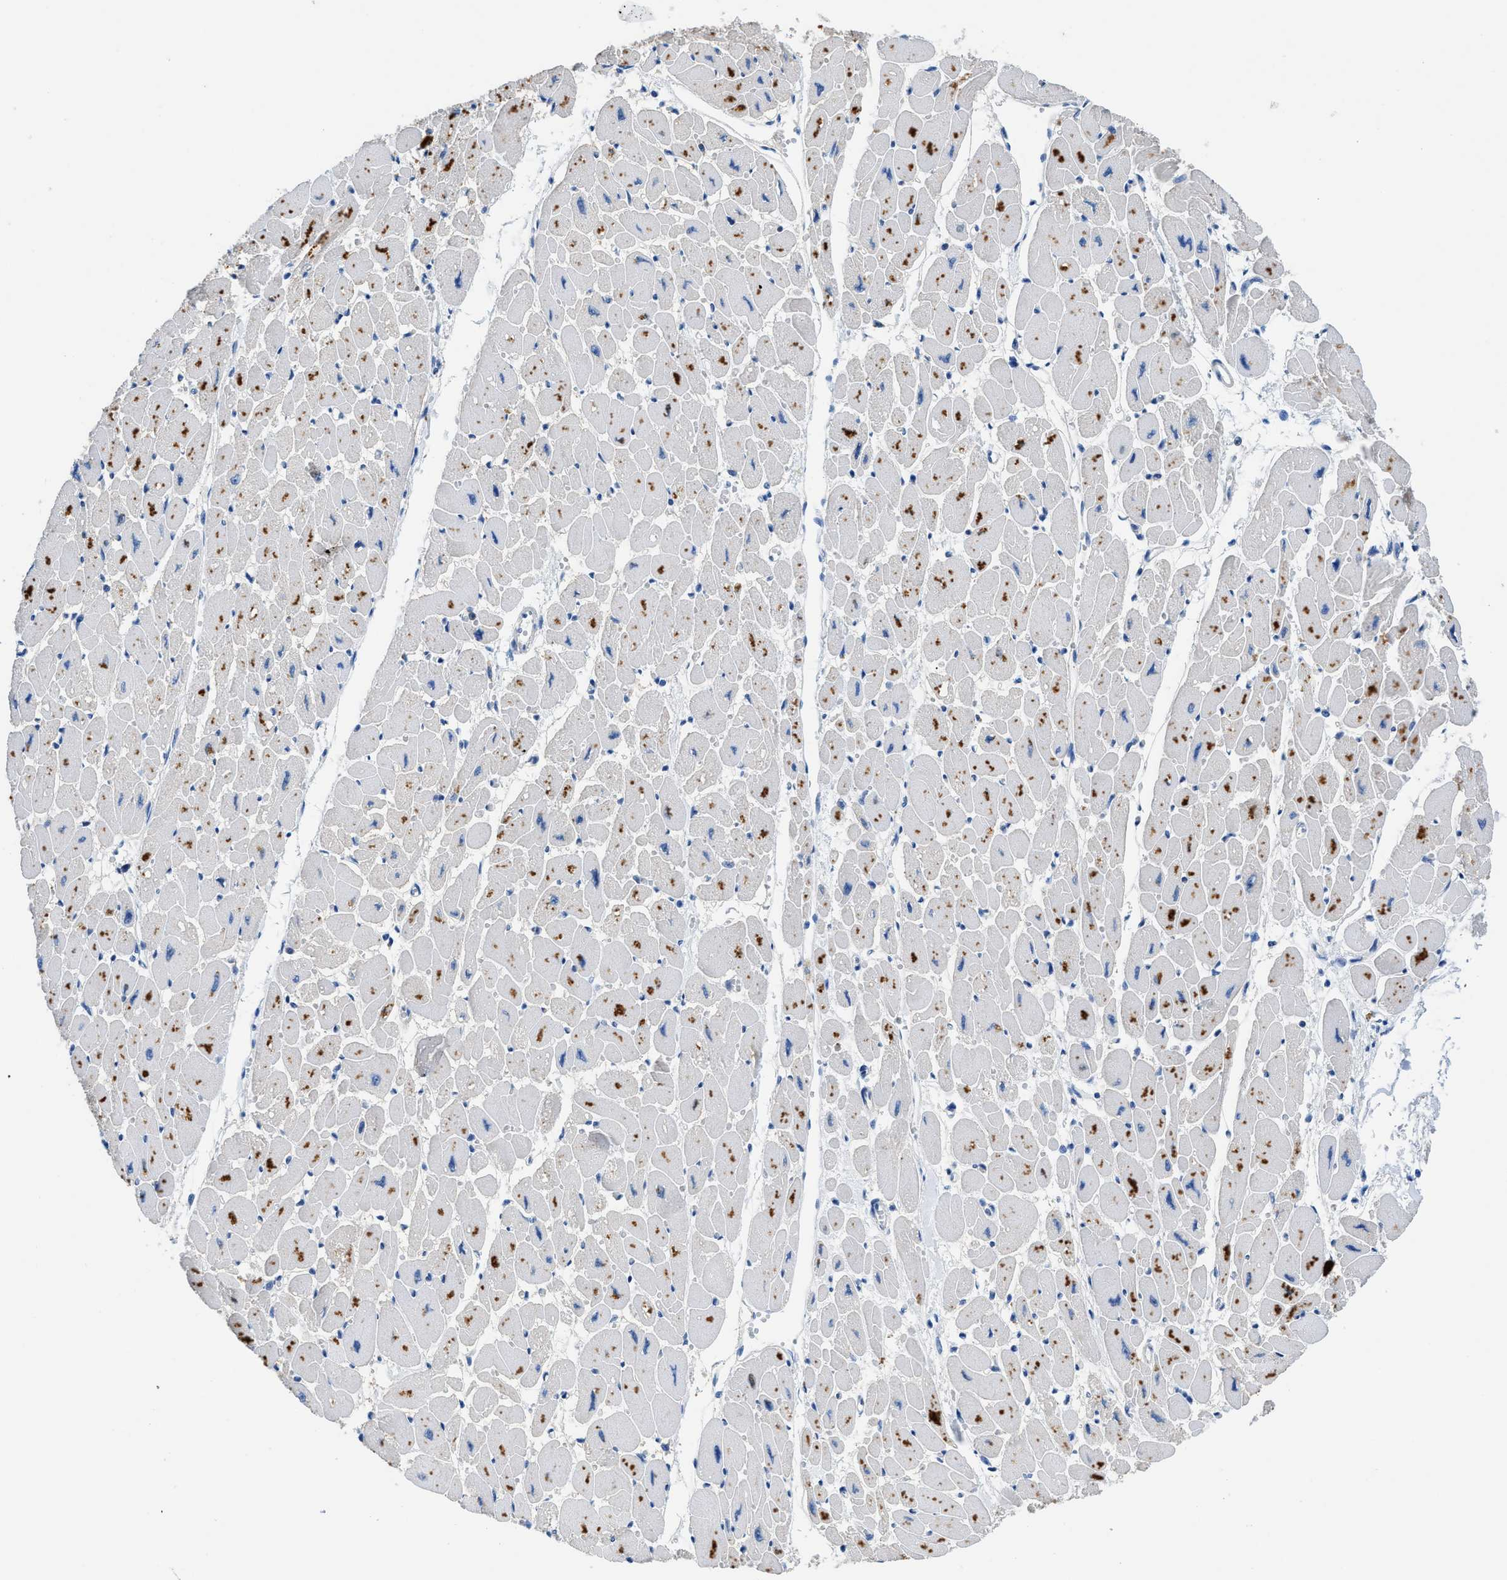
{"staining": {"intensity": "negative", "quantity": "none", "location": "none"}, "tissue": "heart muscle", "cell_type": "Cardiomyocytes", "image_type": "normal", "snomed": [{"axis": "morphology", "description": "Normal tissue, NOS"}, {"axis": "topography", "description": "Heart"}], "caption": "Immunohistochemistry micrograph of normal human heart muscle stained for a protein (brown), which reveals no staining in cardiomyocytes. Brightfield microscopy of immunohistochemistry (IHC) stained with DAB (3,3'-diaminobenzidine) (brown) and hematoxylin (blue), captured at high magnification.", "gene": "SLC10A6", "patient": {"sex": "female", "age": 54}}